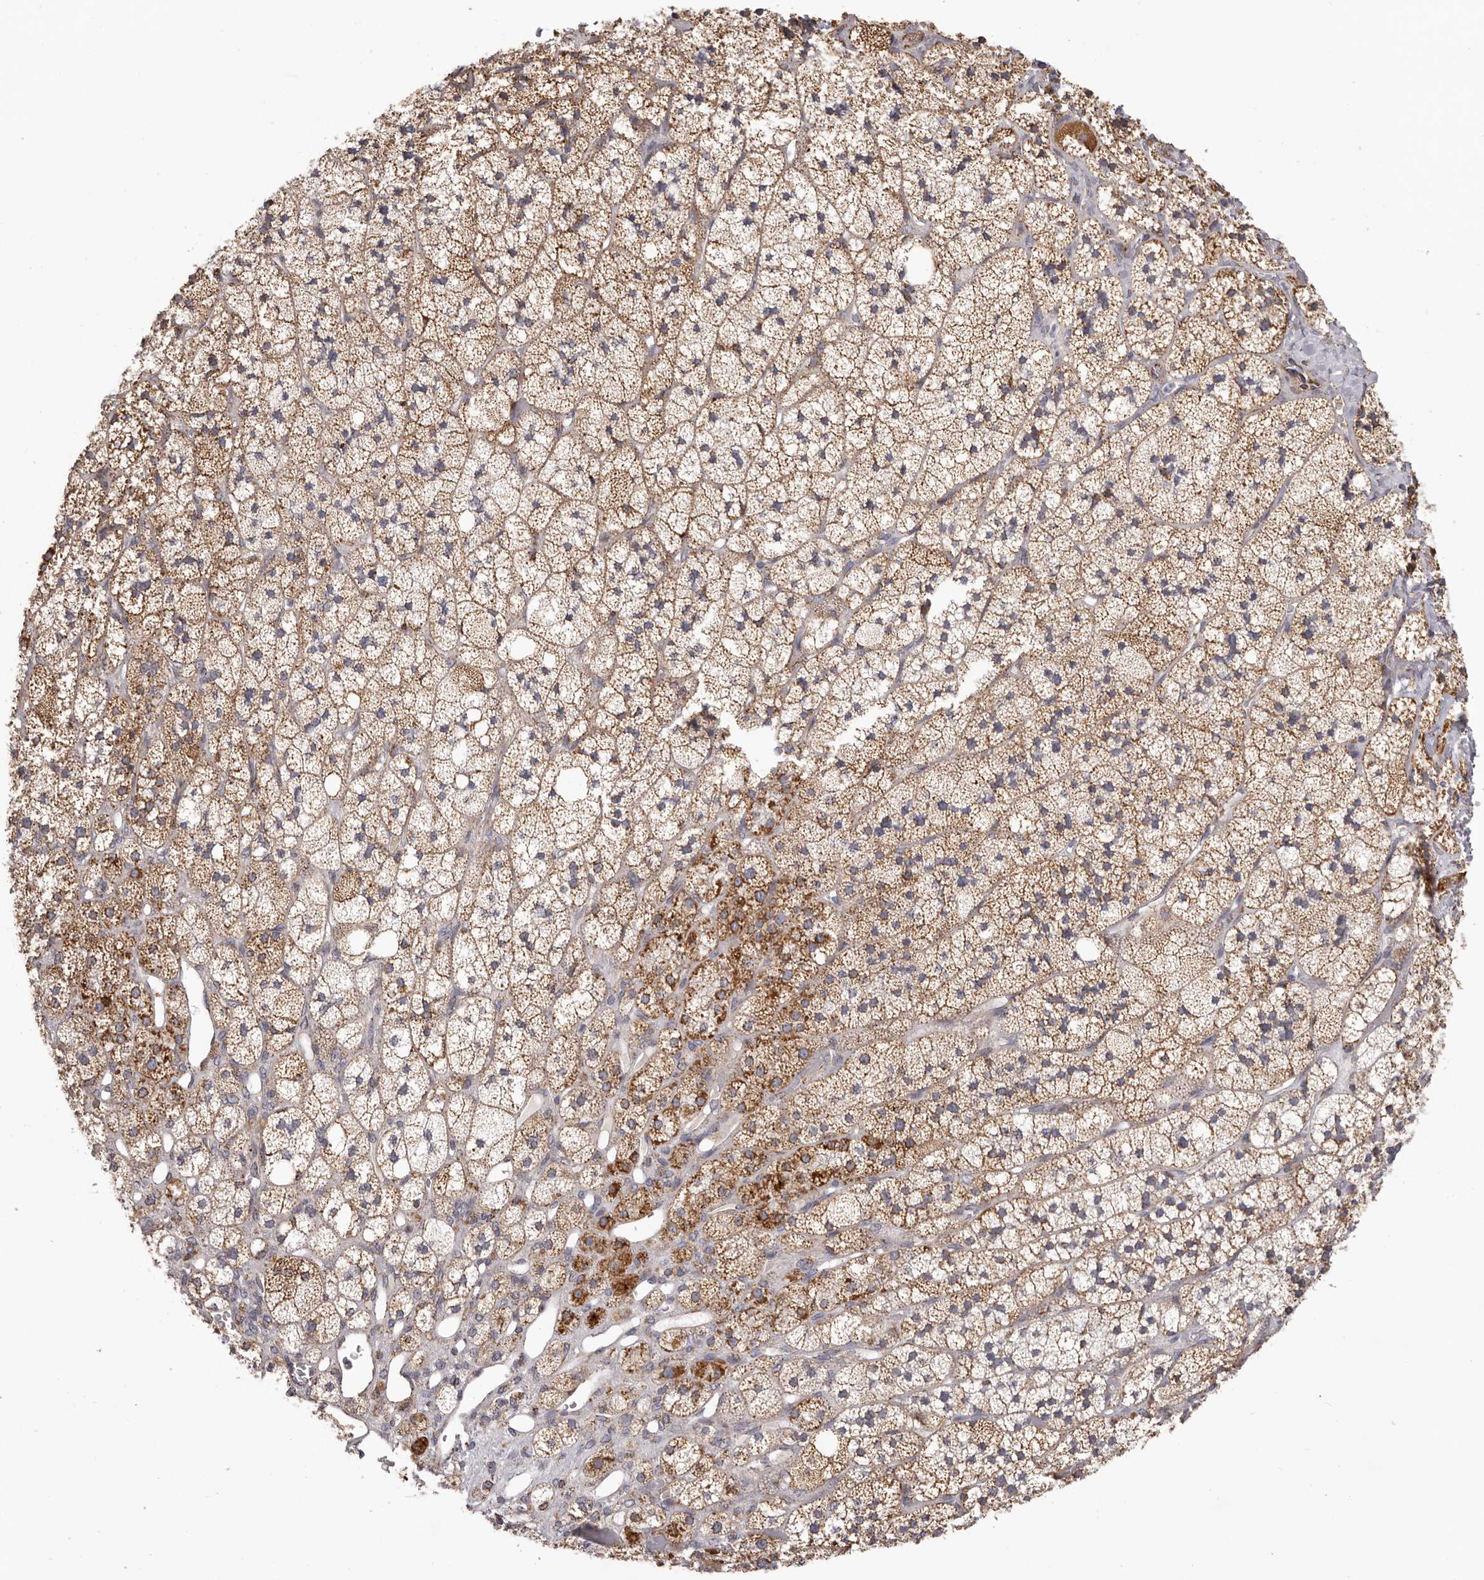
{"staining": {"intensity": "strong", "quantity": ">75%", "location": "cytoplasmic/membranous"}, "tissue": "adrenal gland", "cell_type": "Glandular cells", "image_type": "normal", "snomed": [{"axis": "morphology", "description": "Normal tissue, NOS"}, {"axis": "topography", "description": "Adrenal gland"}], "caption": "This micrograph exhibits immunohistochemistry (IHC) staining of benign adrenal gland, with high strong cytoplasmic/membranous expression in approximately >75% of glandular cells.", "gene": "CHRM2", "patient": {"sex": "male", "age": 61}}